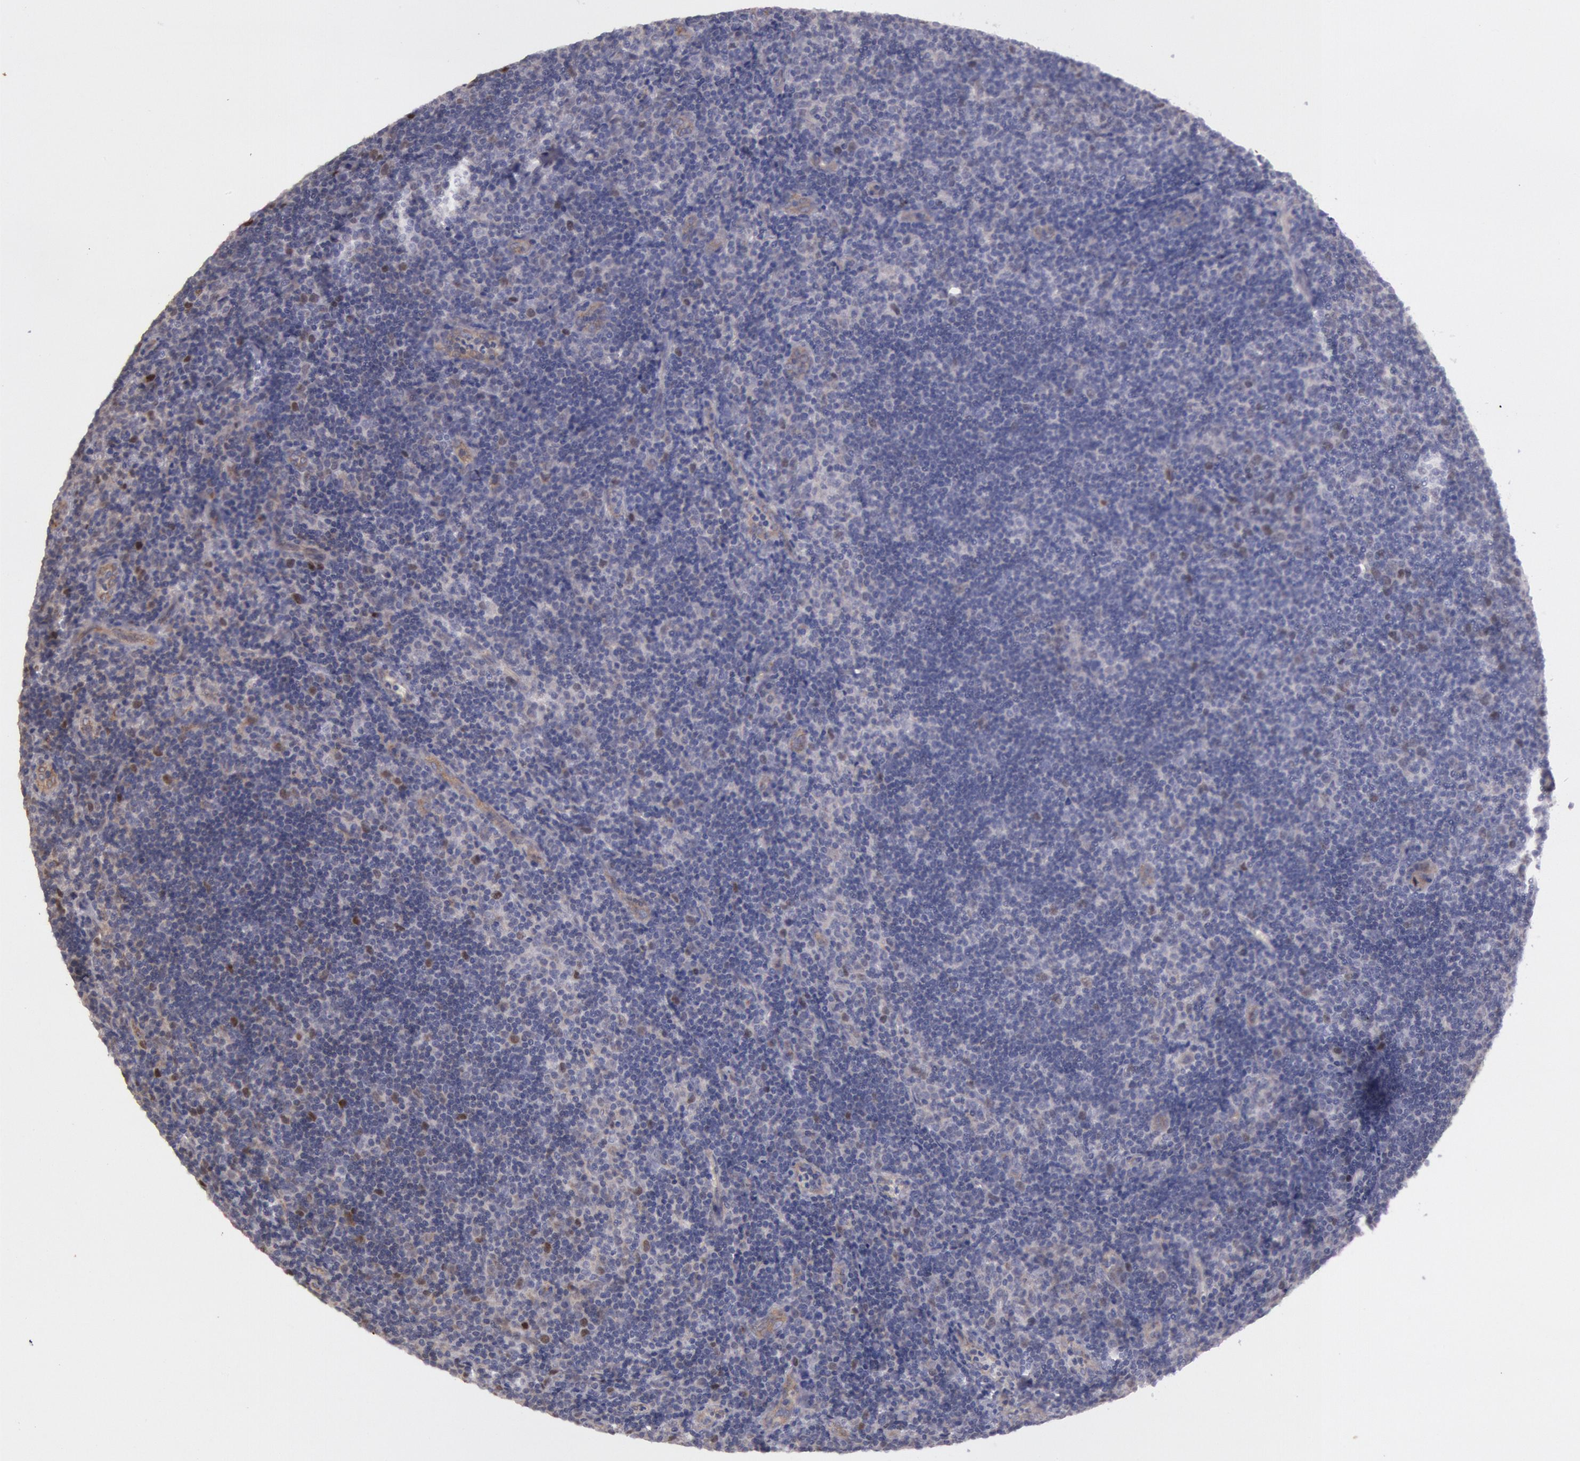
{"staining": {"intensity": "negative", "quantity": "none", "location": "none"}, "tissue": "lymphoma", "cell_type": "Tumor cells", "image_type": "cancer", "snomed": [{"axis": "morphology", "description": "Malignant lymphoma, non-Hodgkin's type, Low grade"}, {"axis": "topography", "description": "Lymph node"}], "caption": "The photomicrograph displays no significant positivity in tumor cells of malignant lymphoma, non-Hodgkin's type (low-grade).", "gene": "AMOTL1", "patient": {"sex": "male", "age": 49}}